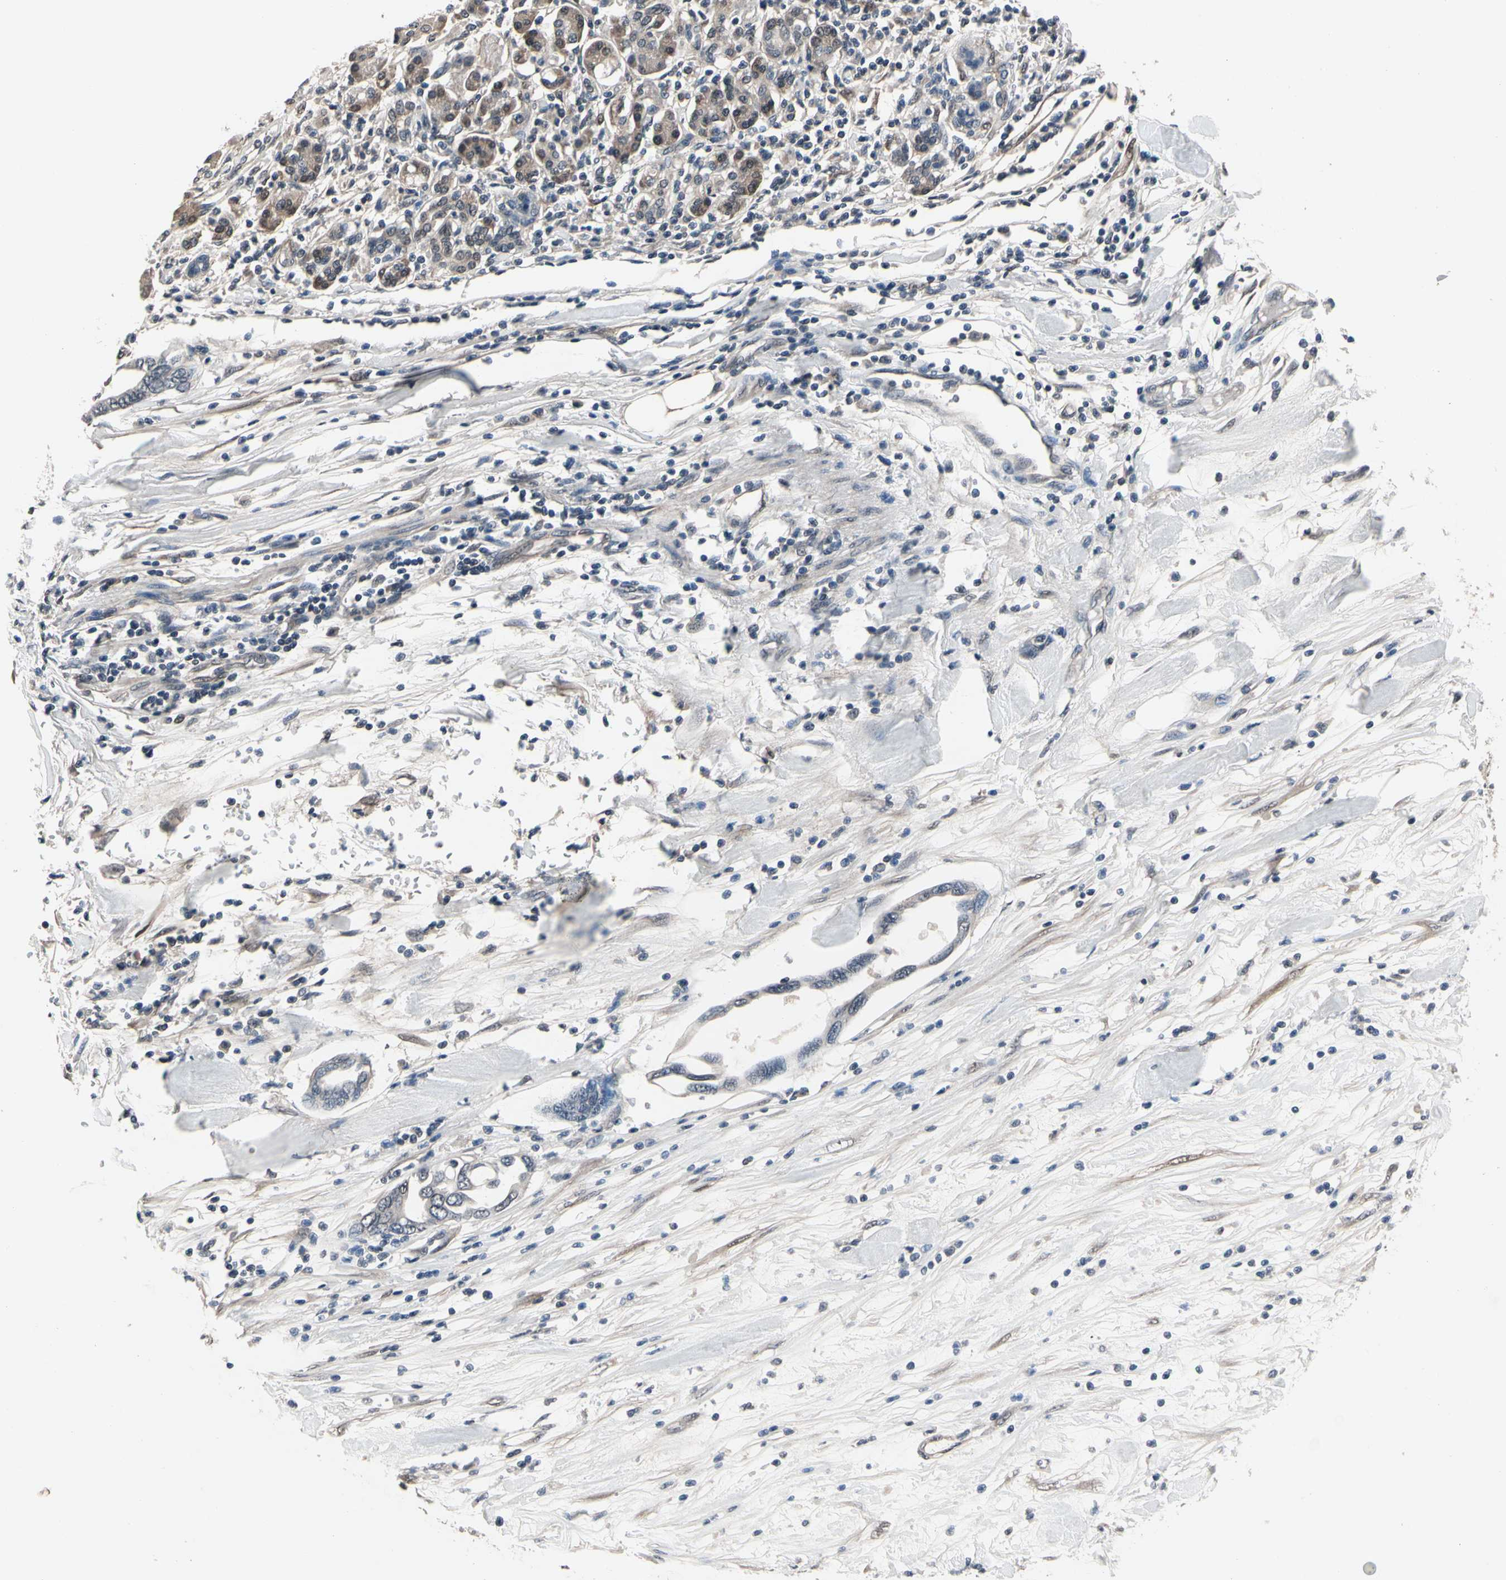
{"staining": {"intensity": "weak", "quantity": "25%-75%", "location": "cytoplasmic/membranous"}, "tissue": "pancreatic cancer", "cell_type": "Tumor cells", "image_type": "cancer", "snomed": [{"axis": "morphology", "description": "Adenocarcinoma, NOS"}, {"axis": "topography", "description": "Pancreas"}], "caption": "Pancreatic adenocarcinoma tissue exhibits weak cytoplasmic/membranous staining in approximately 25%-75% of tumor cells", "gene": "PRDX6", "patient": {"sex": "female", "age": 57}}